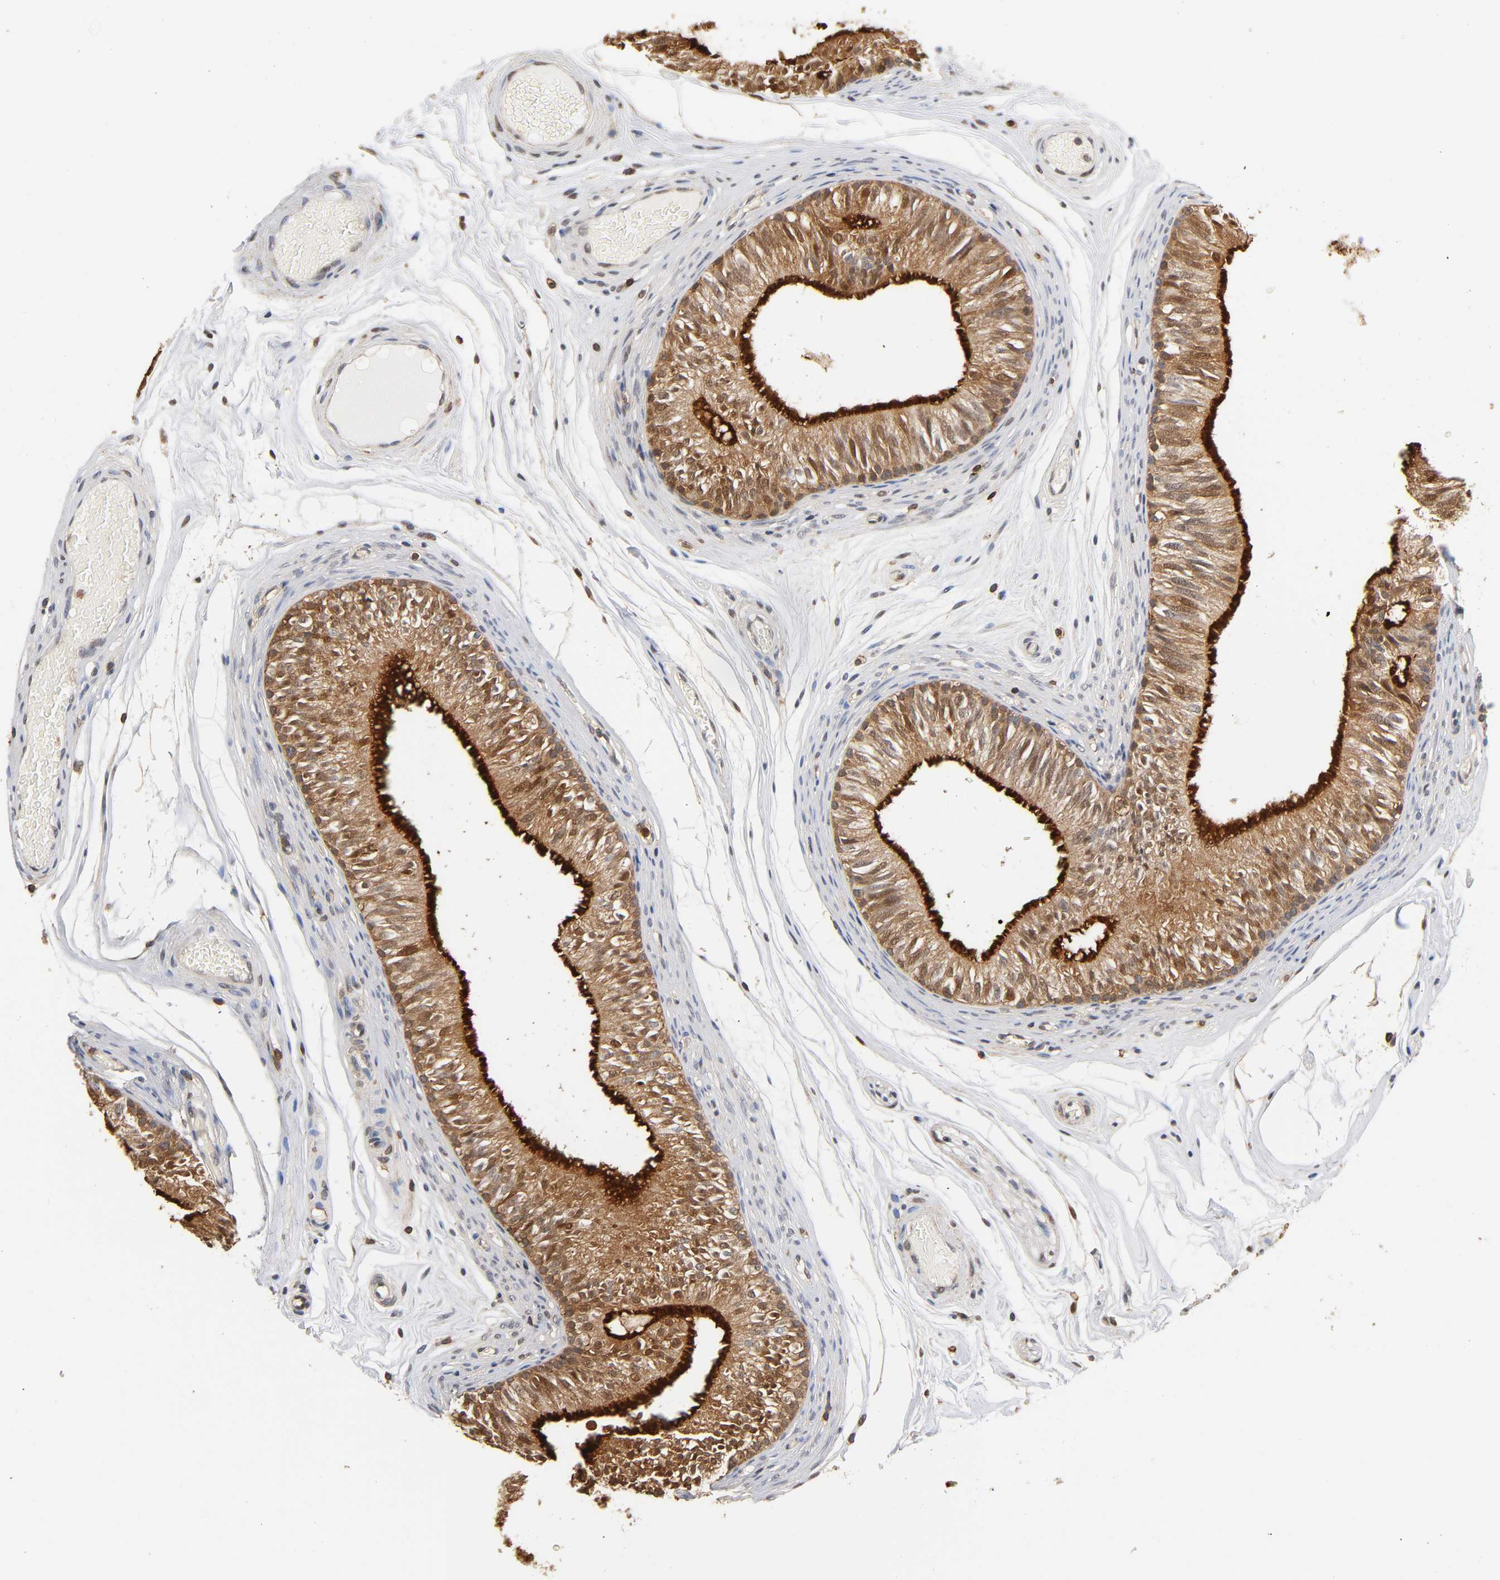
{"staining": {"intensity": "strong", "quantity": ">75%", "location": "cytoplasmic/membranous,nuclear"}, "tissue": "epididymis", "cell_type": "Glandular cells", "image_type": "normal", "snomed": [{"axis": "morphology", "description": "Normal tissue, NOS"}, {"axis": "topography", "description": "Testis"}, {"axis": "topography", "description": "Epididymis"}], "caption": "Immunohistochemical staining of benign human epididymis displays high levels of strong cytoplasmic/membranous,nuclear staining in about >75% of glandular cells. The staining was performed using DAB to visualize the protein expression in brown, while the nuclei were stained in blue with hematoxylin (Magnification: 20x).", "gene": "ANXA11", "patient": {"sex": "male", "age": 36}}